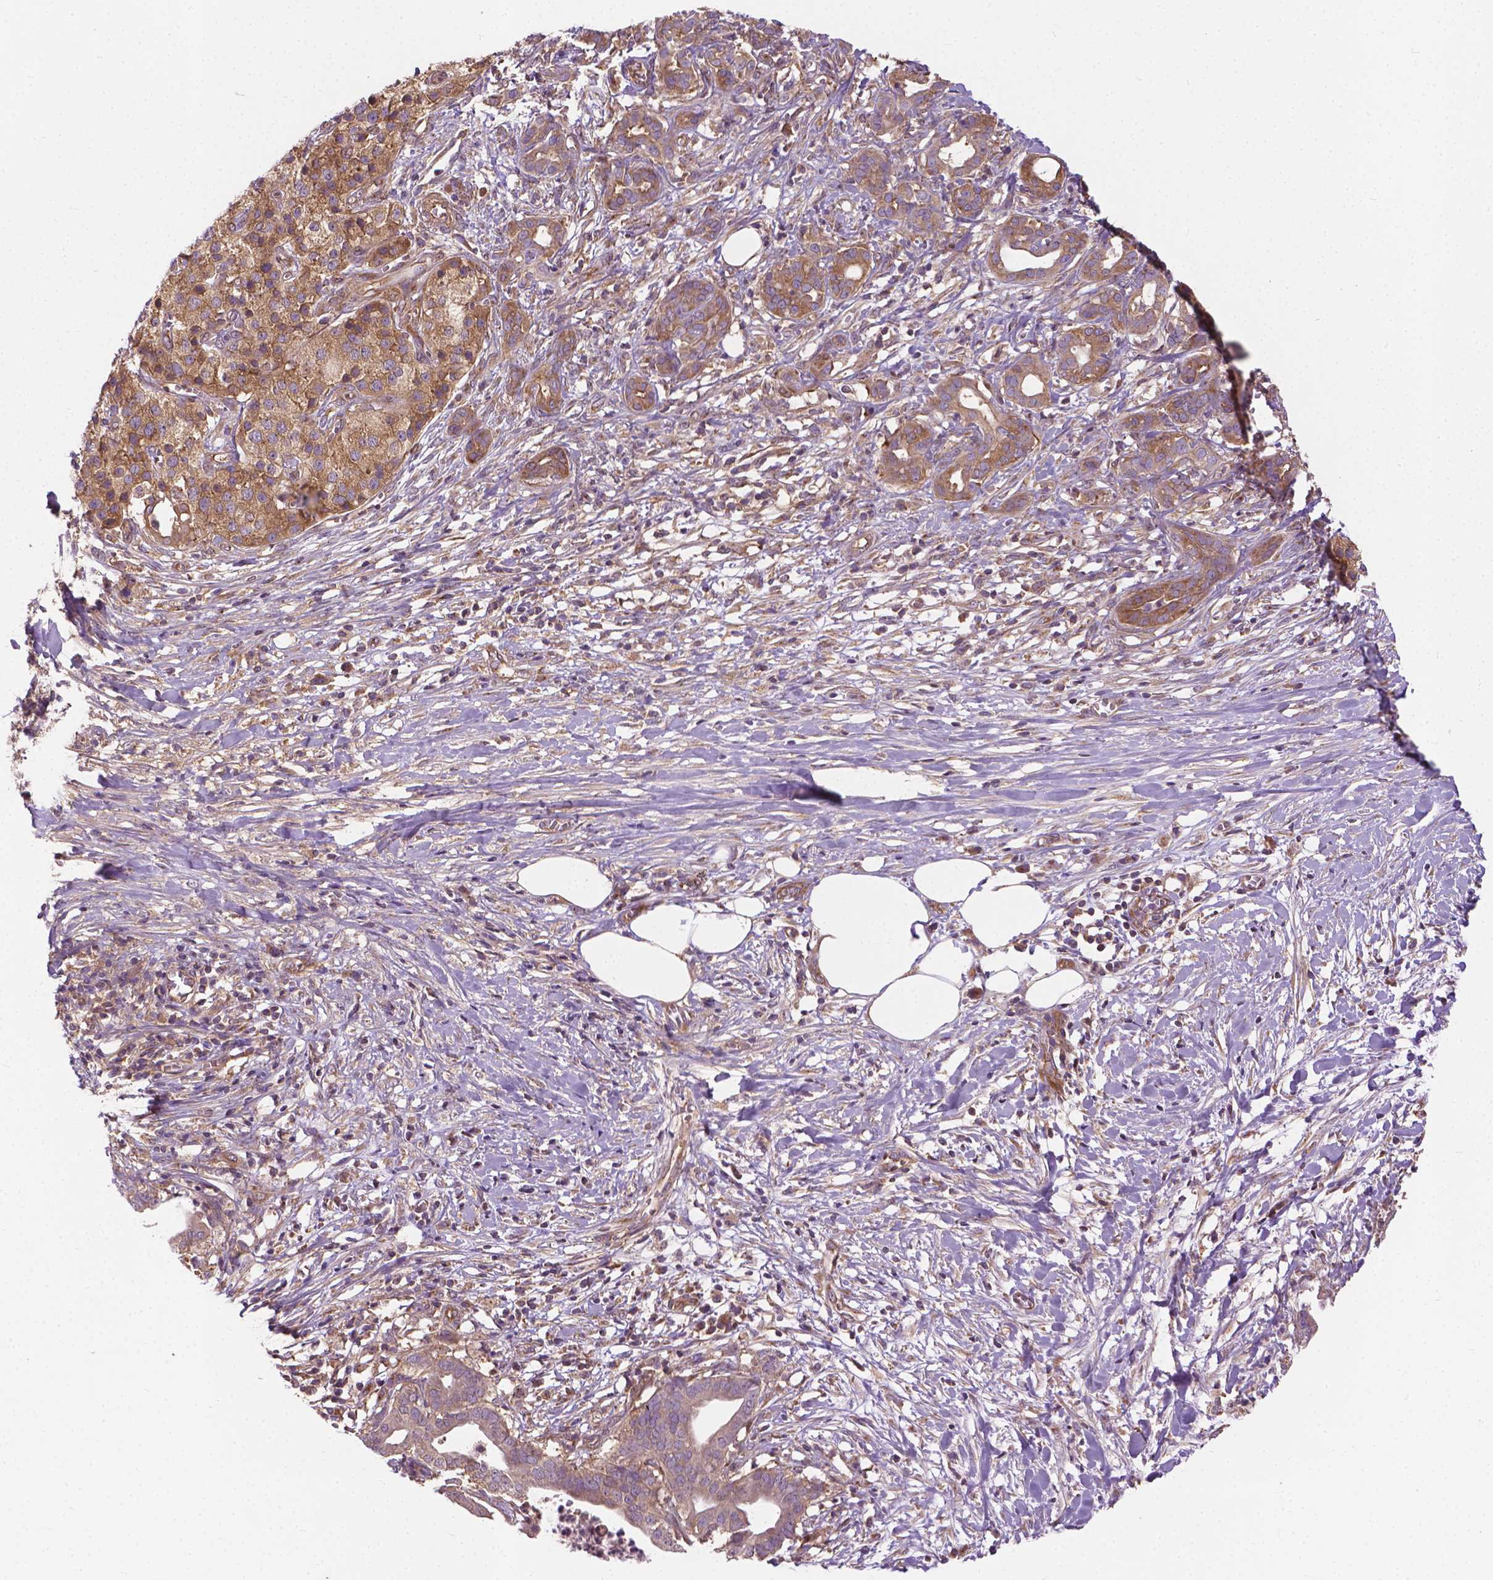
{"staining": {"intensity": "moderate", "quantity": ">75%", "location": "cytoplasmic/membranous"}, "tissue": "pancreatic cancer", "cell_type": "Tumor cells", "image_type": "cancer", "snomed": [{"axis": "morphology", "description": "Adenocarcinoma, NOS"}, {"axis": "topography", "description": "Pancreas"}], "caption": "An immunohistochemistry photomicrograph of neoplastic tissue is shown. Protein staining in brown labels moderate cytoplasmic/membranous positivity in pancreatic adenocarcinoma within tumor cells.", "gene": "MZT1", "patient": {"sex": "male", "age": 61}}